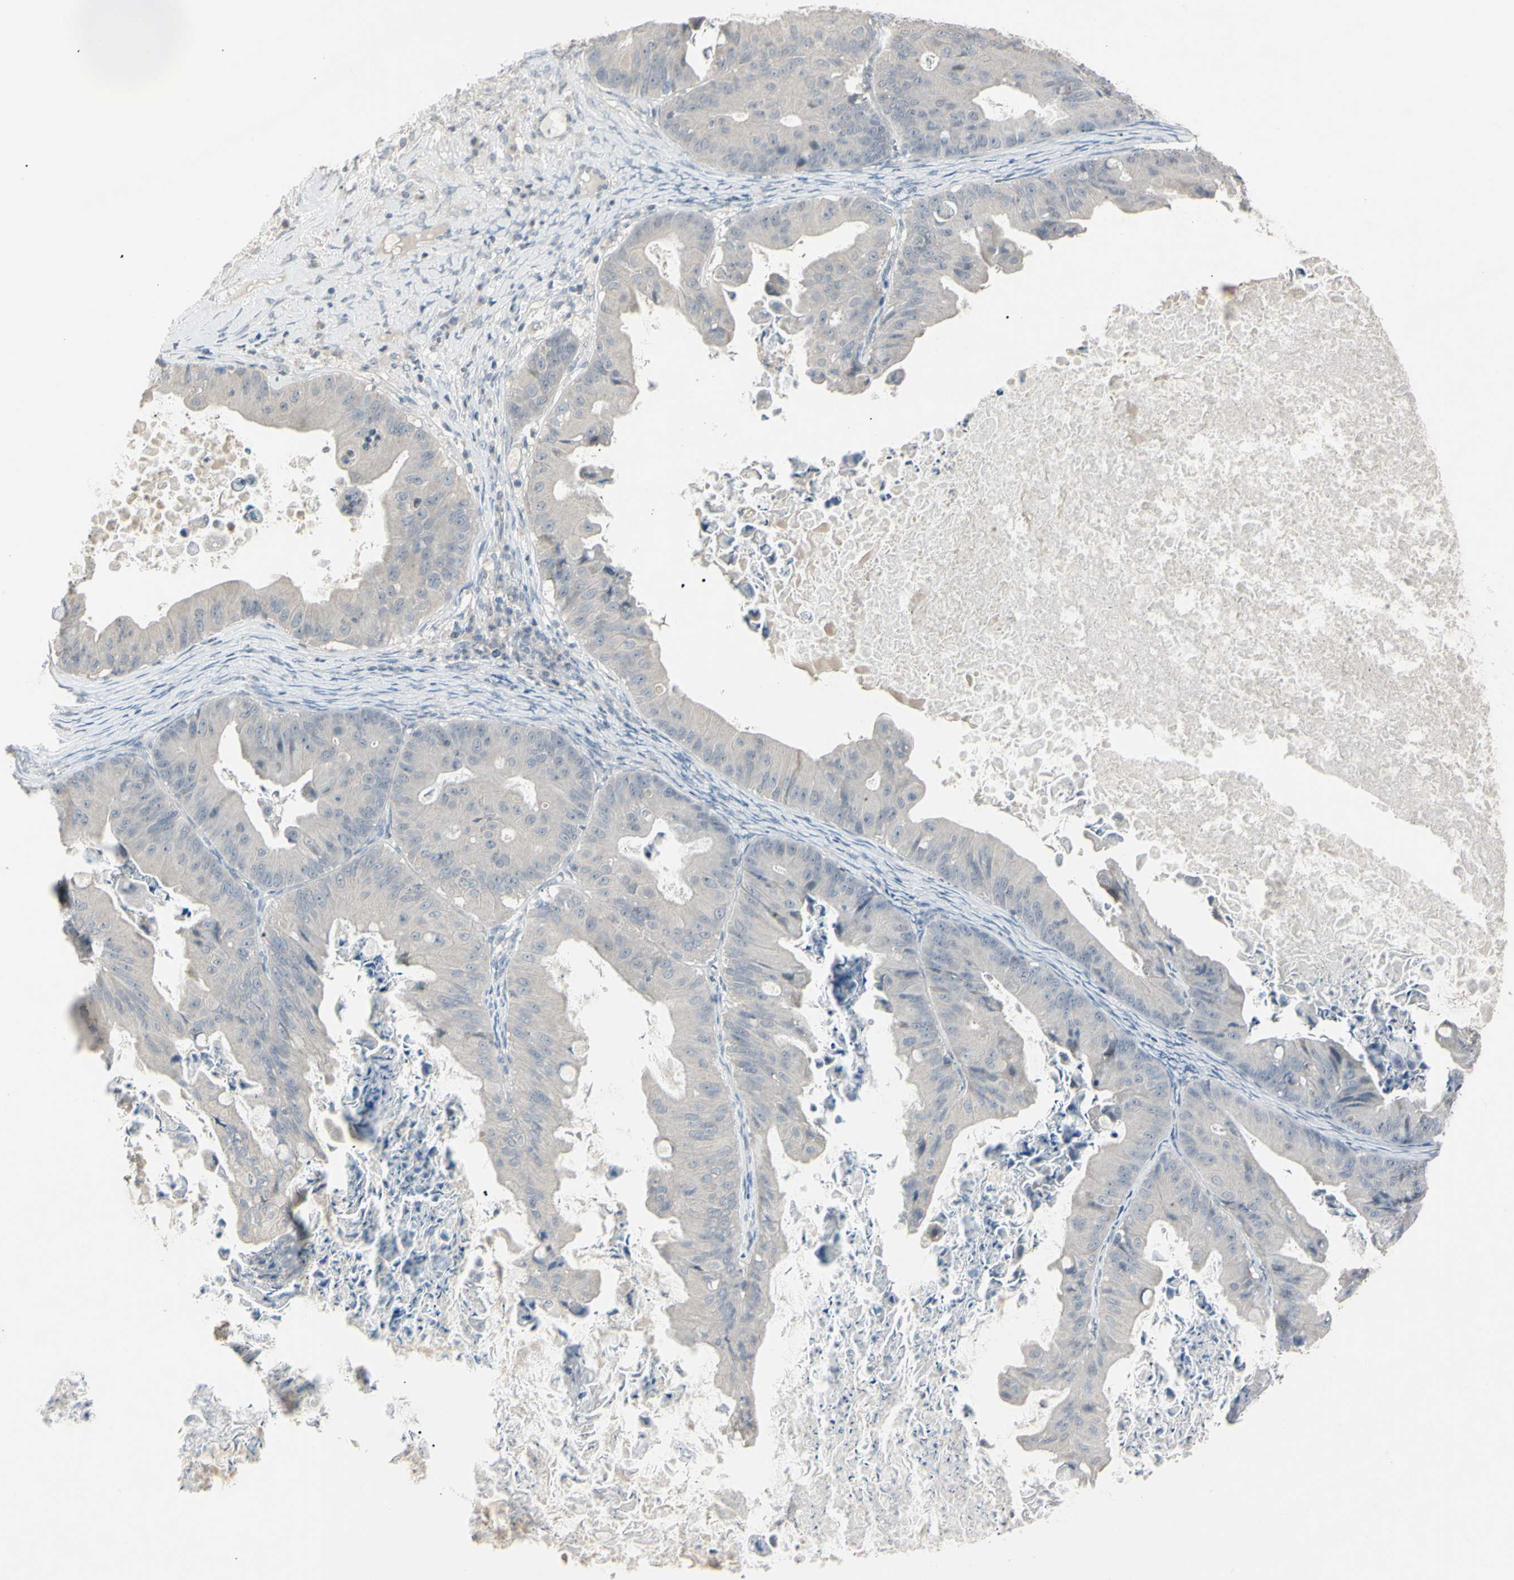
{"staining": {"intensity": "weak", "quantity": ">75%", "location": "cytoplasmic/membranous"}, "tissue": "ovarian cancer", "cell_type": "Tumor cells", "image_type": "cancer", "snomed": [{"axis": "morphology", "description": "Cystadenocarcinoma, mucinous, NOS"}, {"axis": "topography", "description": "Ovary"}], "caption": "Ovarian mucinous cystadenocarcinoma stained for a protein (brown) displays weak cytoplasmic/membranous positive staining in approximately >75% of tumor cells.", "gene": "PIAS4", "patient": {"sex": "female", "age": 37}}